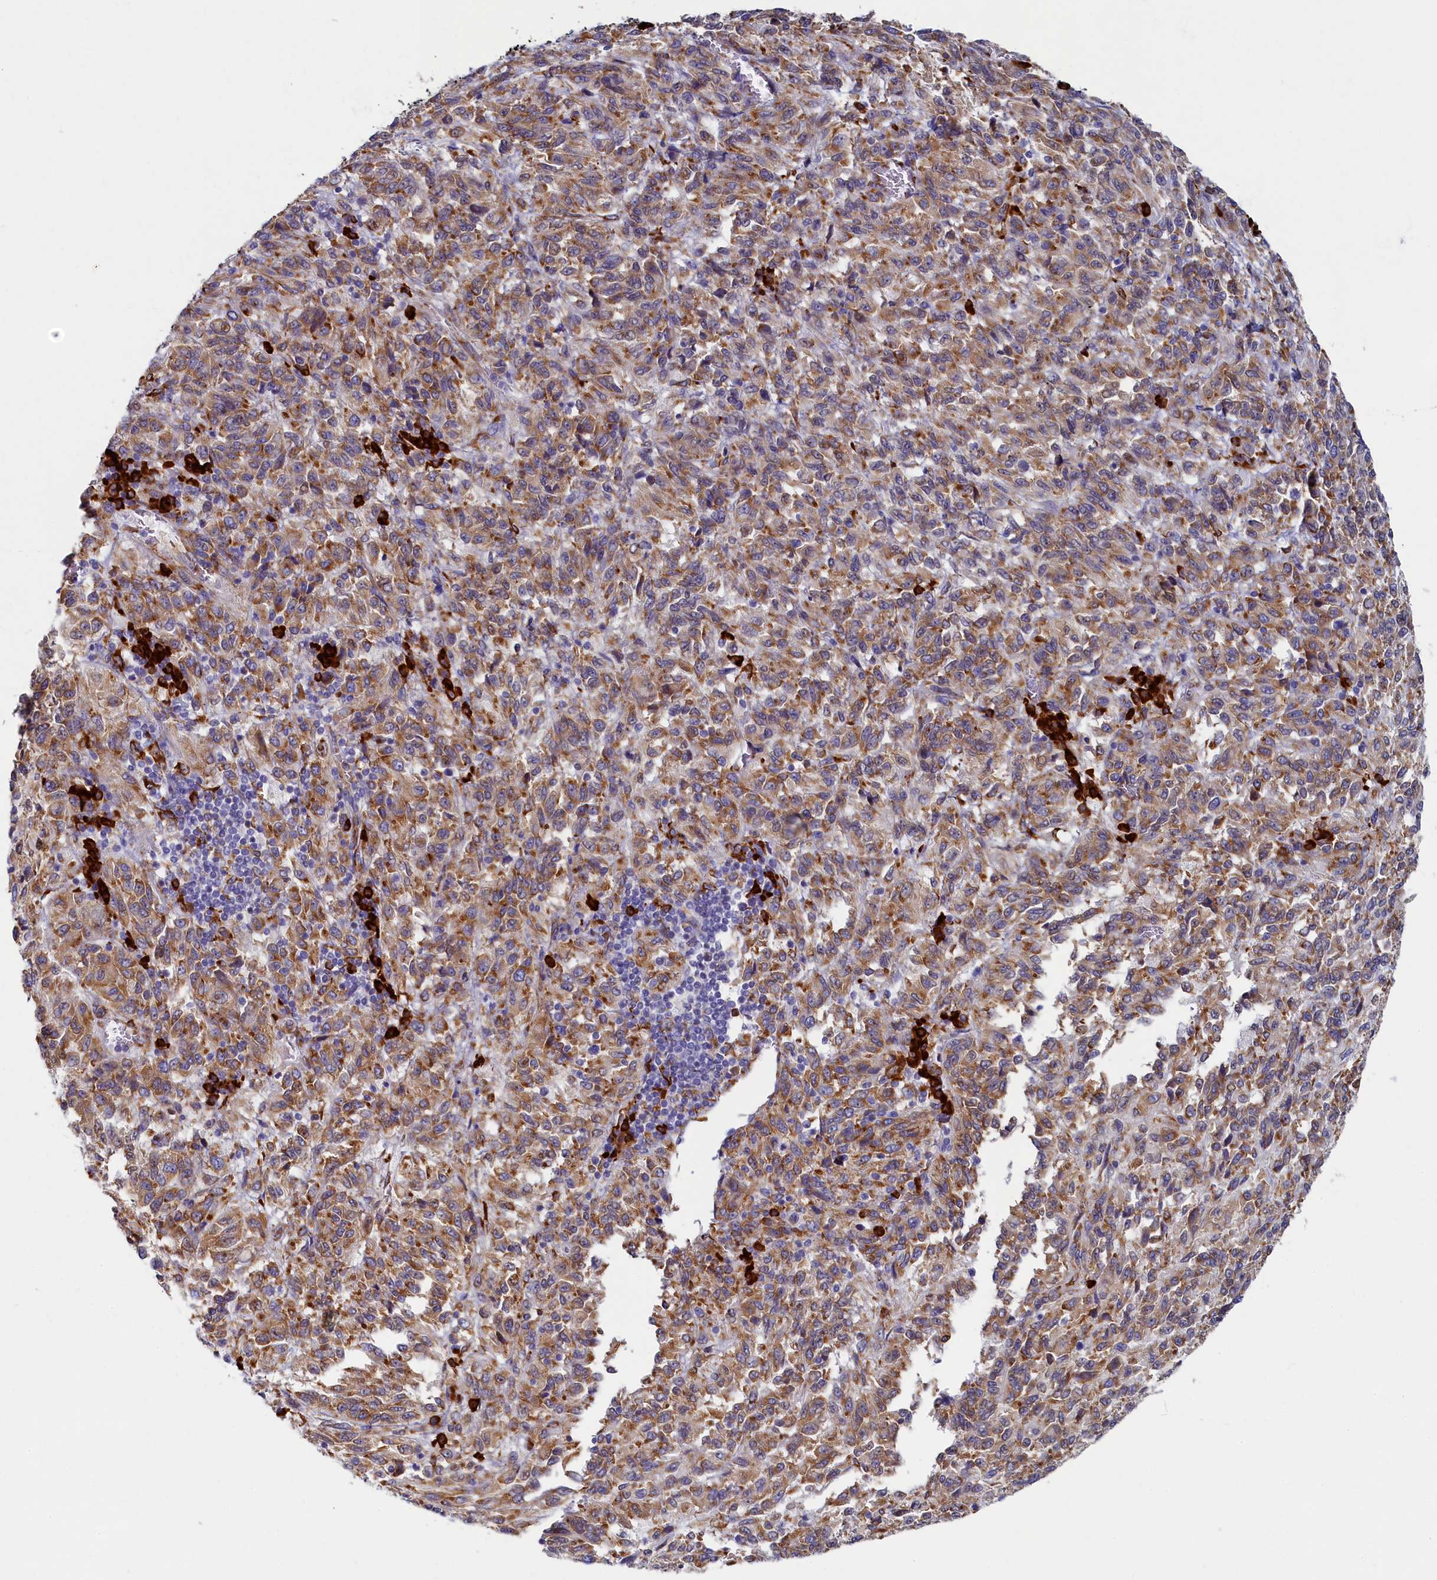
{"staining": {"intensity": "moderate", "quantity": ">75%", "location": "cytoplasmic/membranous"}, "tissue": "melanoma", "cell_type": "Tumor cells", "image_type": "cancer", "snomed": [{"axis": "morphology", "description": "Malignant melanoma, Metastatic site"}, {"axis": "topography", "description": "Lung"}], "caption": "Immunohistochemical staining of human malignant melanoma (metastatic site) reveals medium levels of moderate cytoplasmic/membranous positivity in approximately >75% of tumor cells. The protein of interest is shown in brown color, while the nuclei are stained blue.", "gene": "TMEM18", "patient": {"sex": "male", "age": 64}}